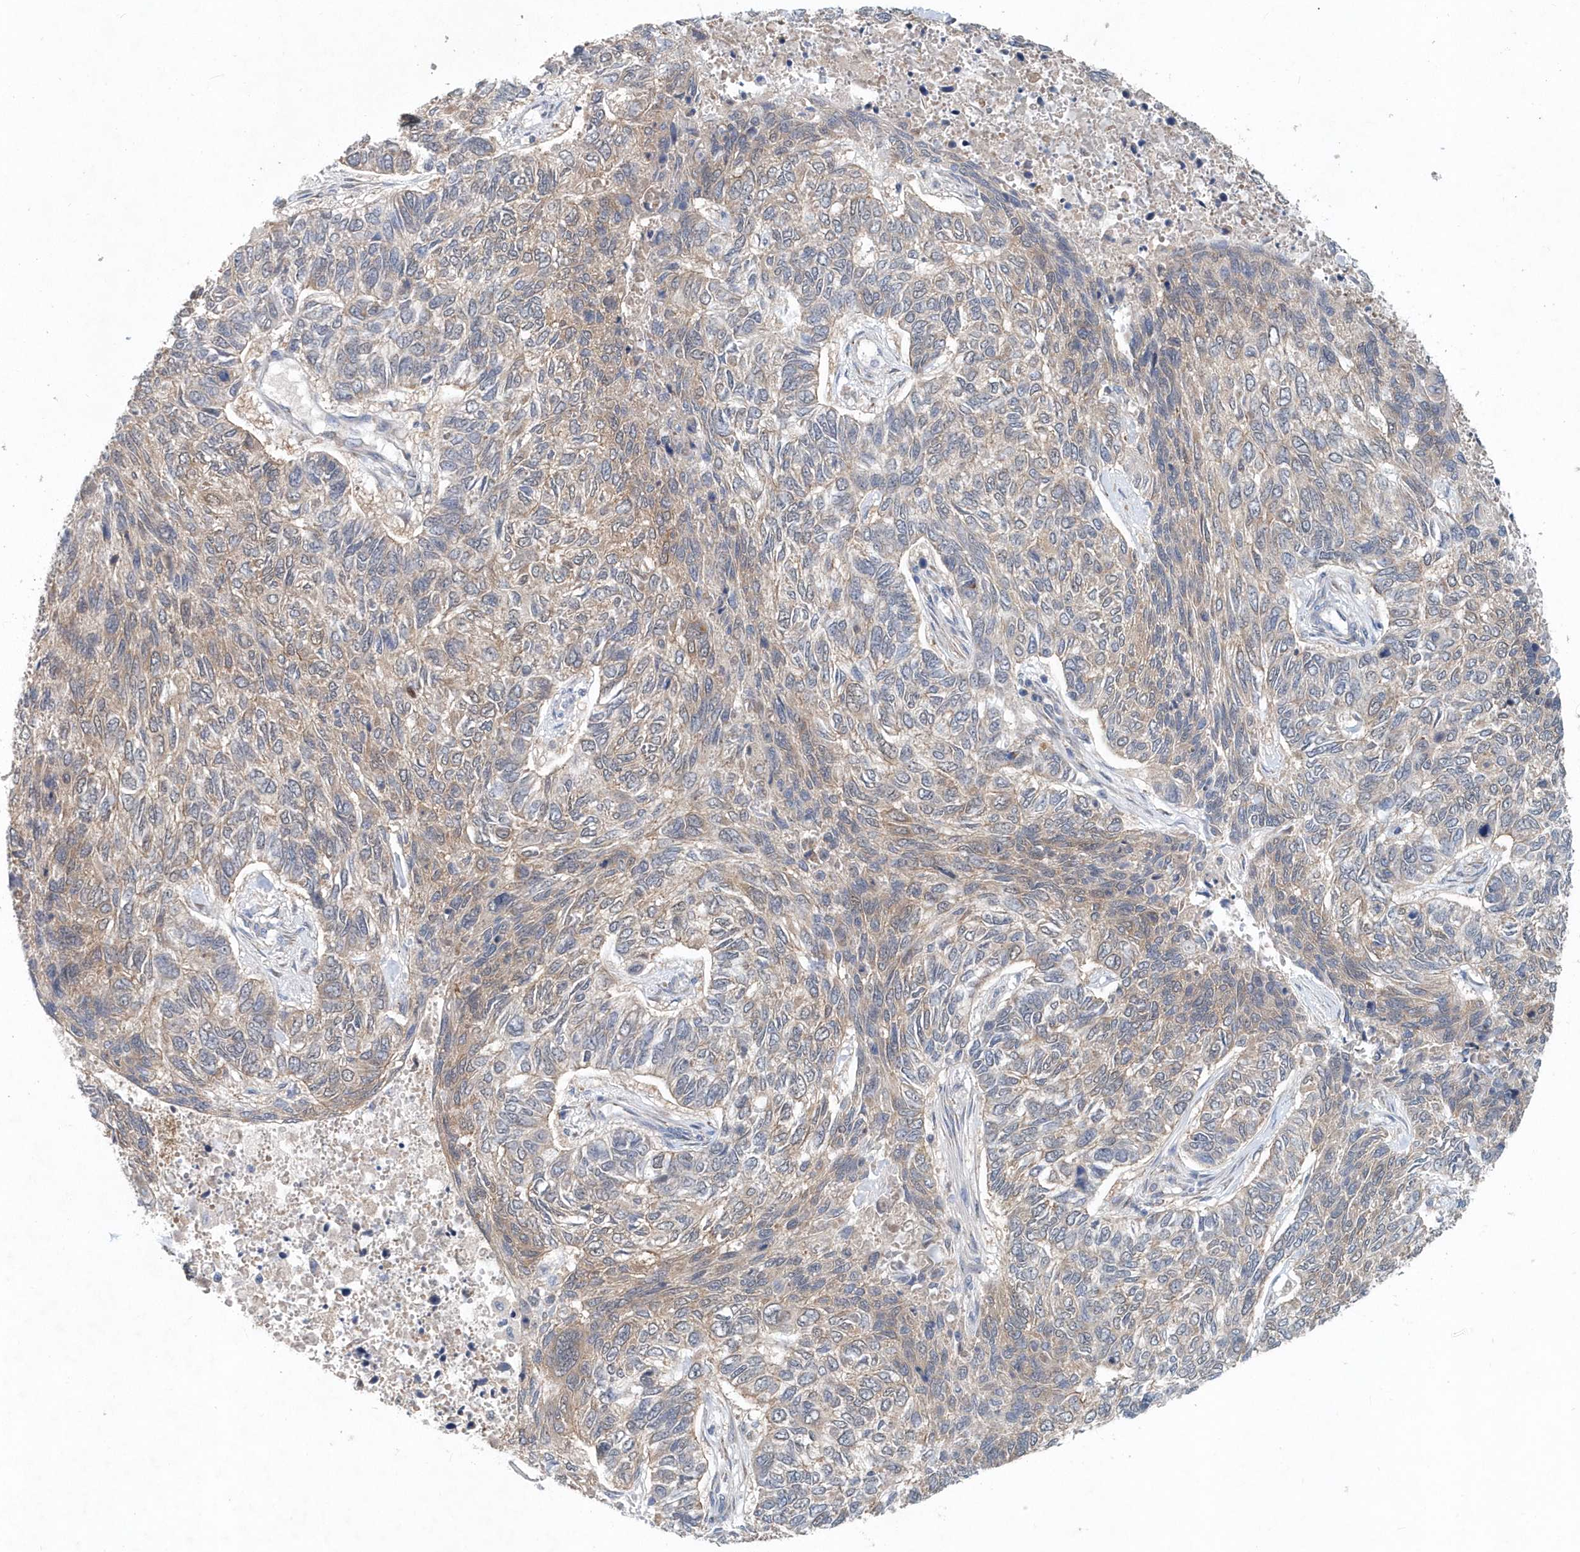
{"staining": {"intensity": "weak", "quantity": "25%-75%", "location": "cytoplasmic/membranous"}, "tissue": "skin cancer", "cell_type": "Tumor cells", "image_type": "cancer", "snomed": [{"axis": "morphology", "description": "Basal cell carcinoma"}, {"axis": "topography", "description": "Skin"}], "caption": "An immunohistochemistry image of tumor tissue is shown. Protein staining in brown highlights weak cytoplasmic/membranous positivity in skin cancer within tumor cells.", "gene": "PFN2", "patient": {"sex": "female", "age": 65}}